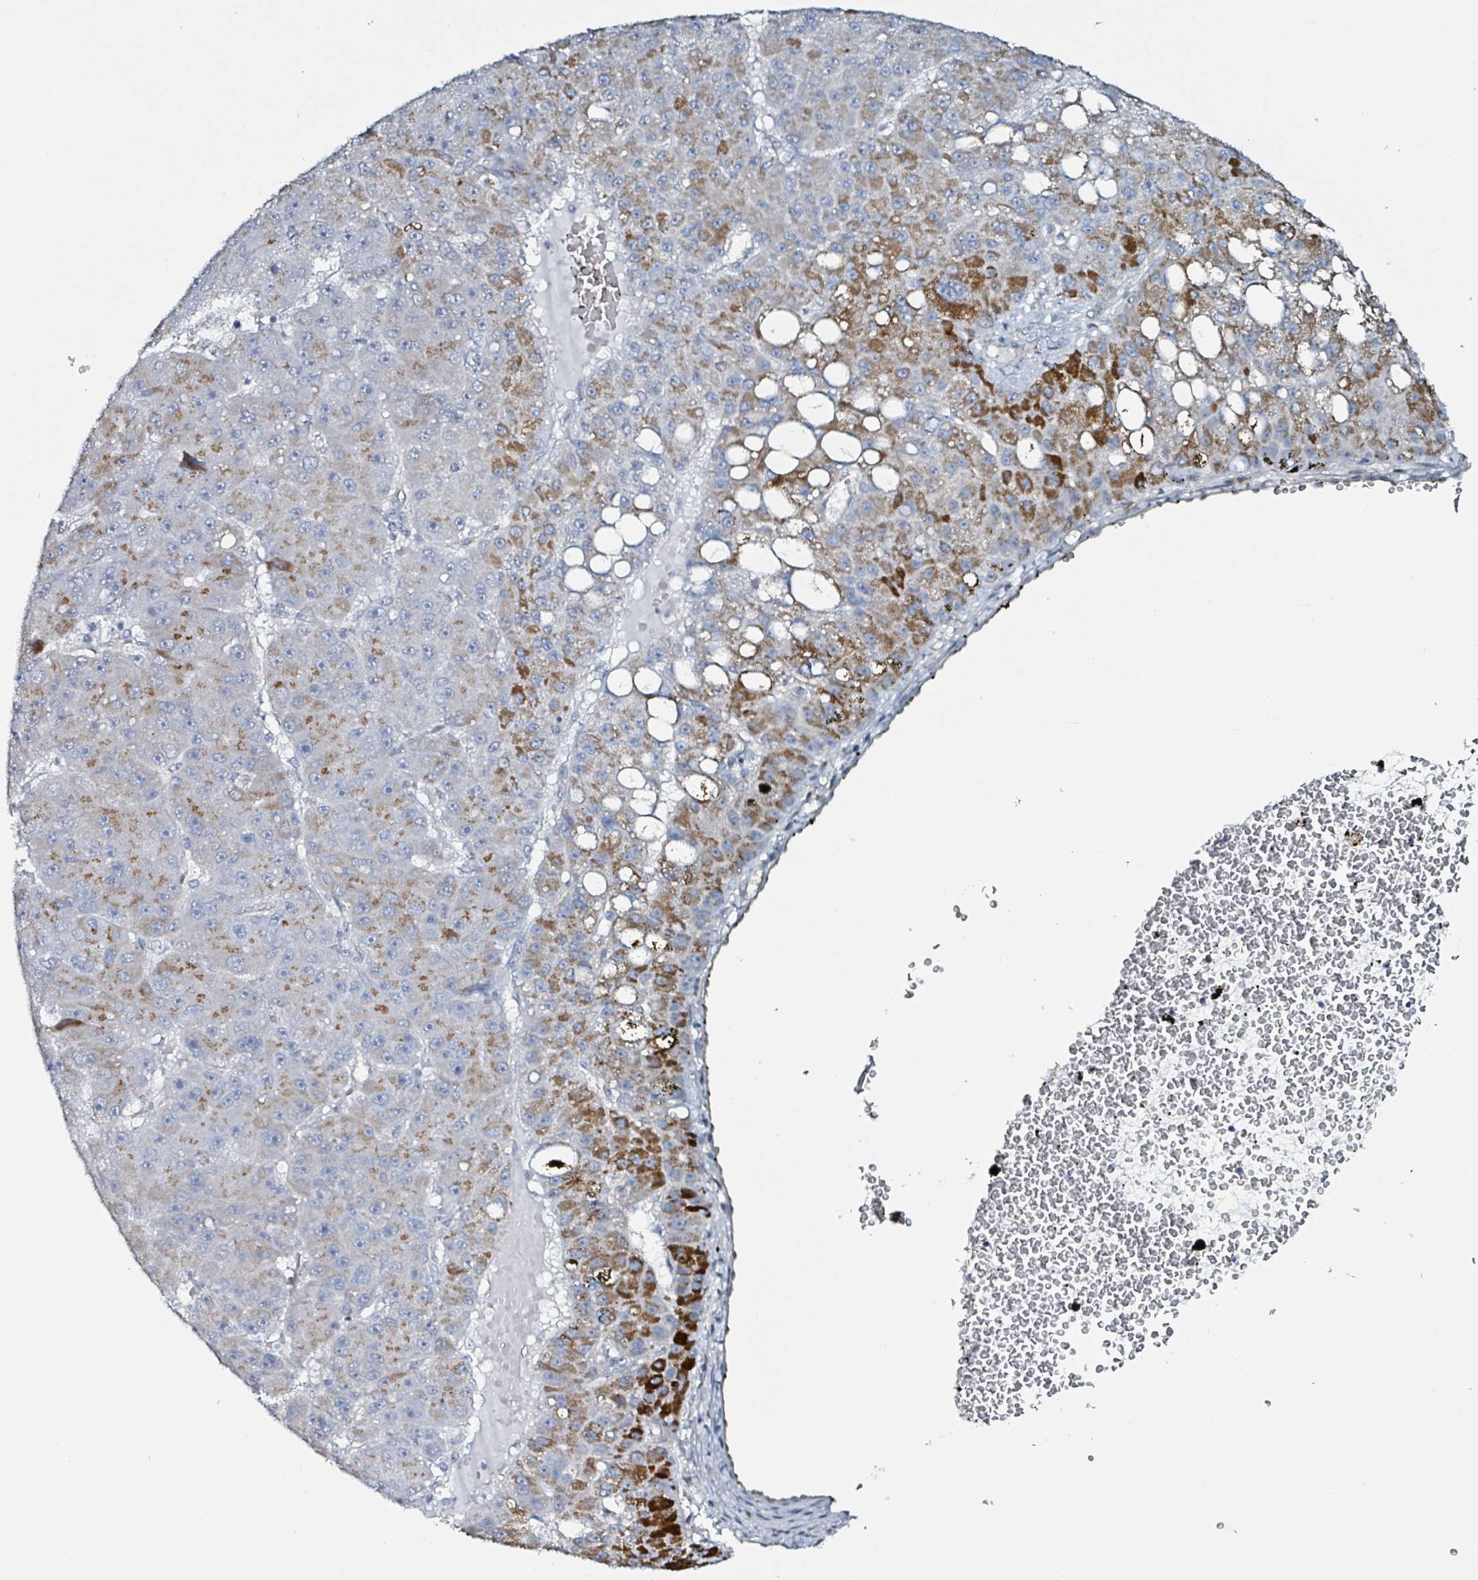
{"staining": {"intensity": "strong", "quantity": "25%-75%", "location": "cytoplasmic/membranous"}, "tissue": "liver cancer", "cell_type": "Tumor cells", "image_type": "cancer", "snomed": [{"axis": "morphology", "description": "Carcinoma, Hepatocellular, NOS"}, {"axis": "topography", "description": "Liver"}], "caption": "Liver hepatocellular carcinoma stained for a protein displays strong cytoplasmic/membranous positivity in tumor cells.", "gene": "B3GAT3", "patient": {"sex": "male", "age": 67}}